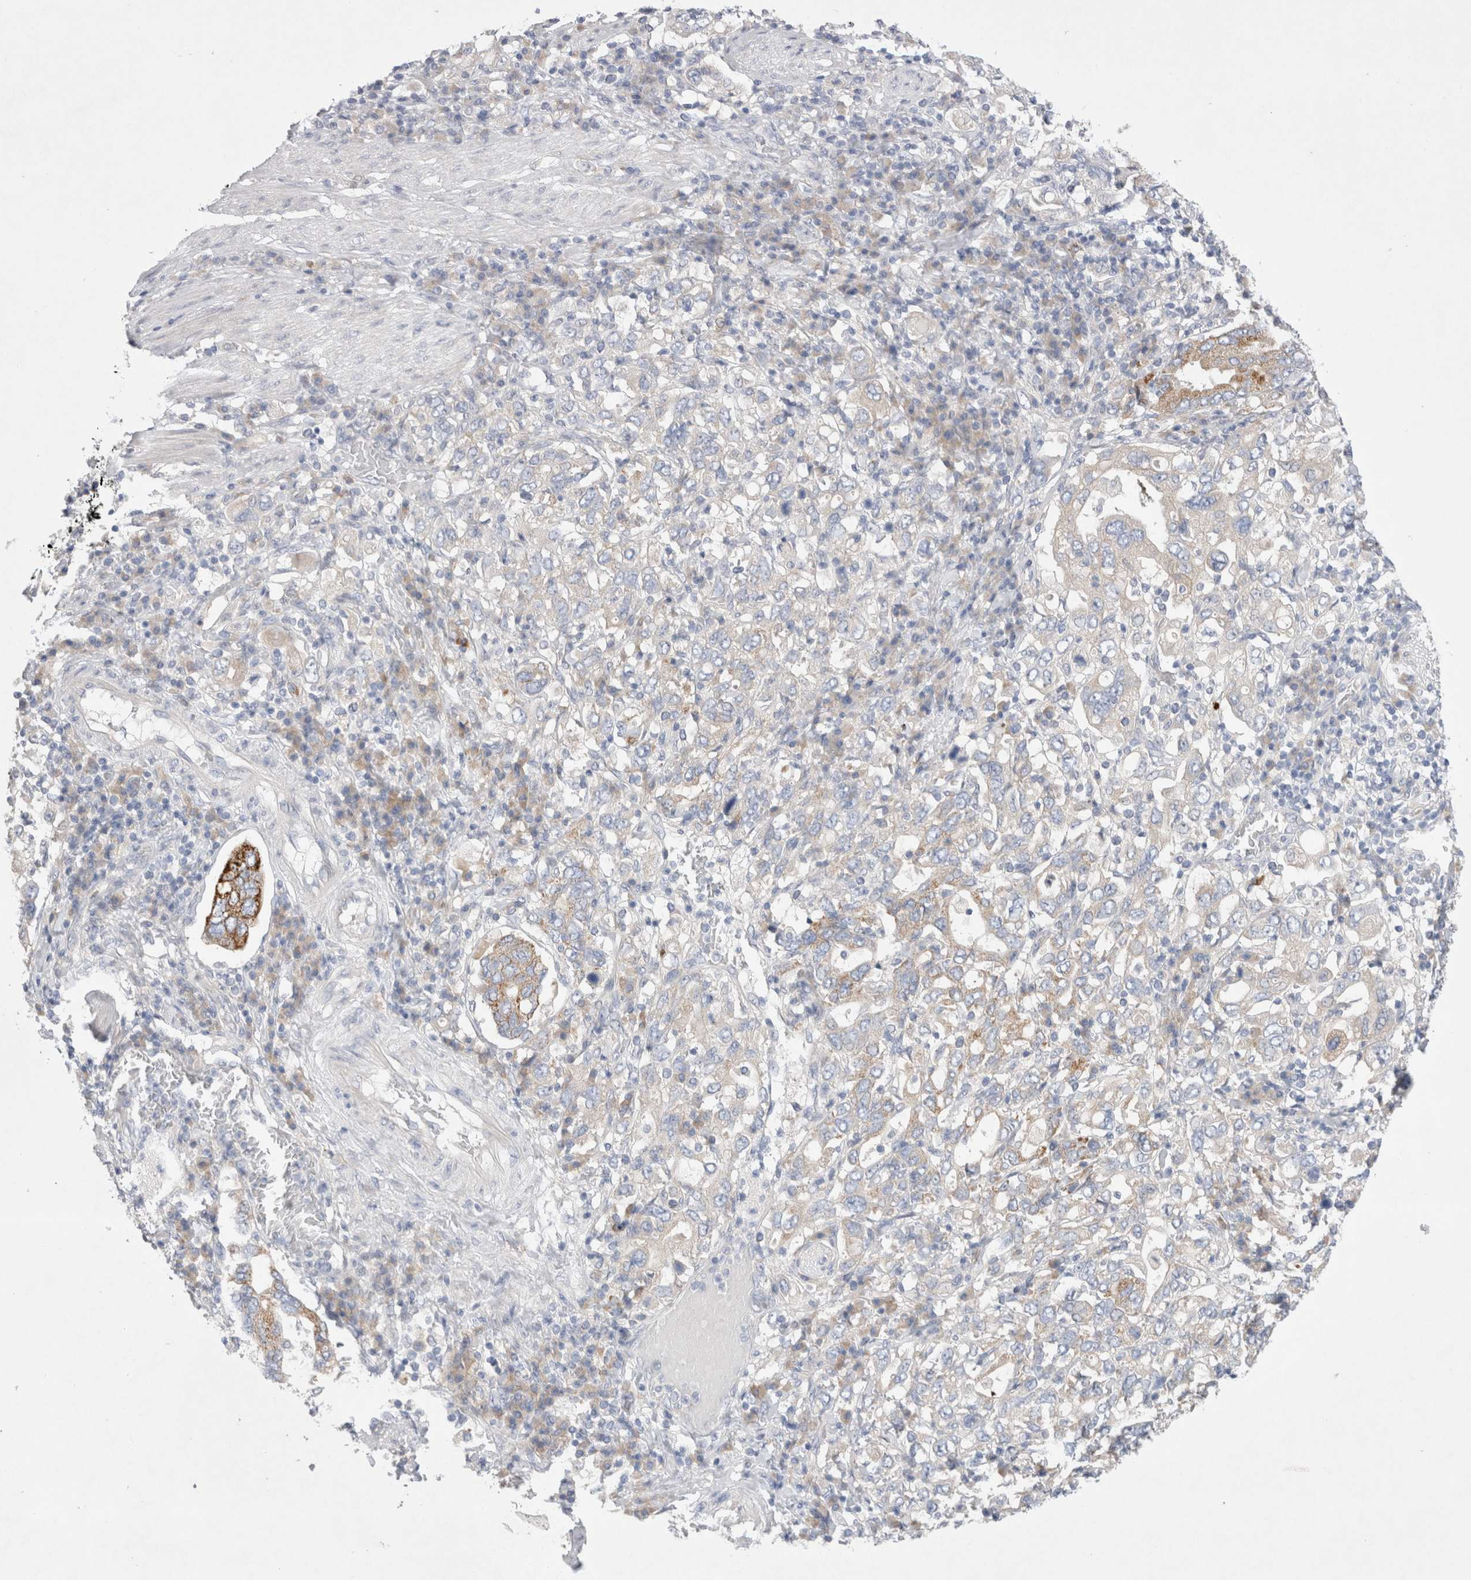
{"staining": {"intensity": "moderate", "quantity": "<25%", "location": "cytoplasmic/membranous"}, "tissue": "stomach cancer", "cell_type": "Tumor cells", "image_type": "cancer", "snomed": [{"axis": "morphology", "description": "Adenocarcinoma, NOS"}, {"axis": "topography", "description": "Stomach, upper"}], "caption": "The micrograph shows immunohistochemical staining of adenocarcinoma (stomach). There is moderate cytoplasmic/membranous staining is seen in about <25% of tumor cells.", "gene": "RBM12B", "patient": {"sex": "male", "age": 62}}